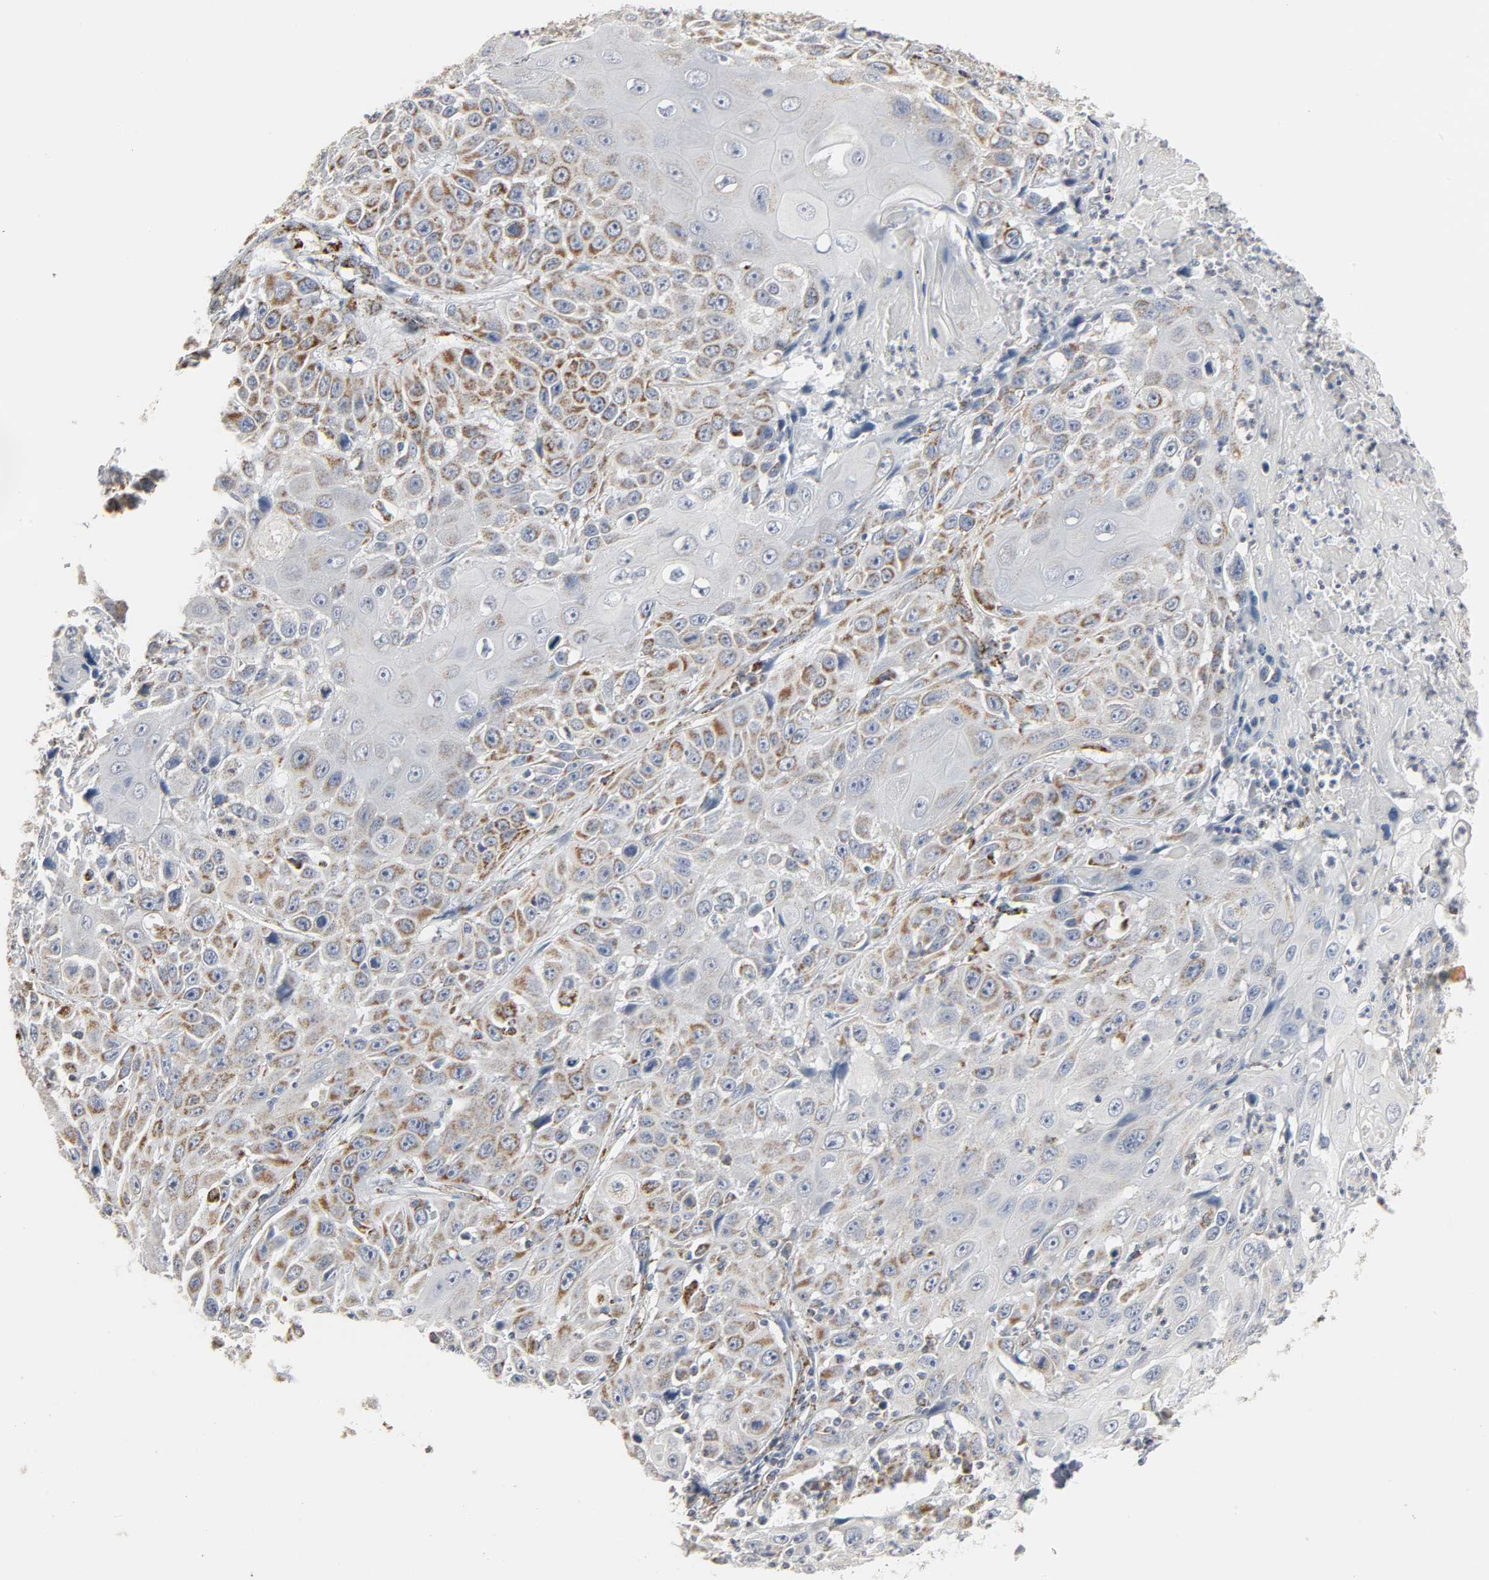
{"staining": {"intensity": "negative", "quantity": "none", "location": "none"}, "tissue": "cervical cancer", "cell_type": "Tumor cells", "image_type": "cancer", "snomed": [{"axis": "morphology", "description": "Squamous cell carcinoma, NOS"}, {"axis": "topography", "description": "Cervix"}], "caption": "This is an immunohistochemistry (IHC) histopathology image of human cervical cancer. There is no staining in tumor cells.", "gene": "ACAT1", "patient": {"sex": "female", "age": 39}}